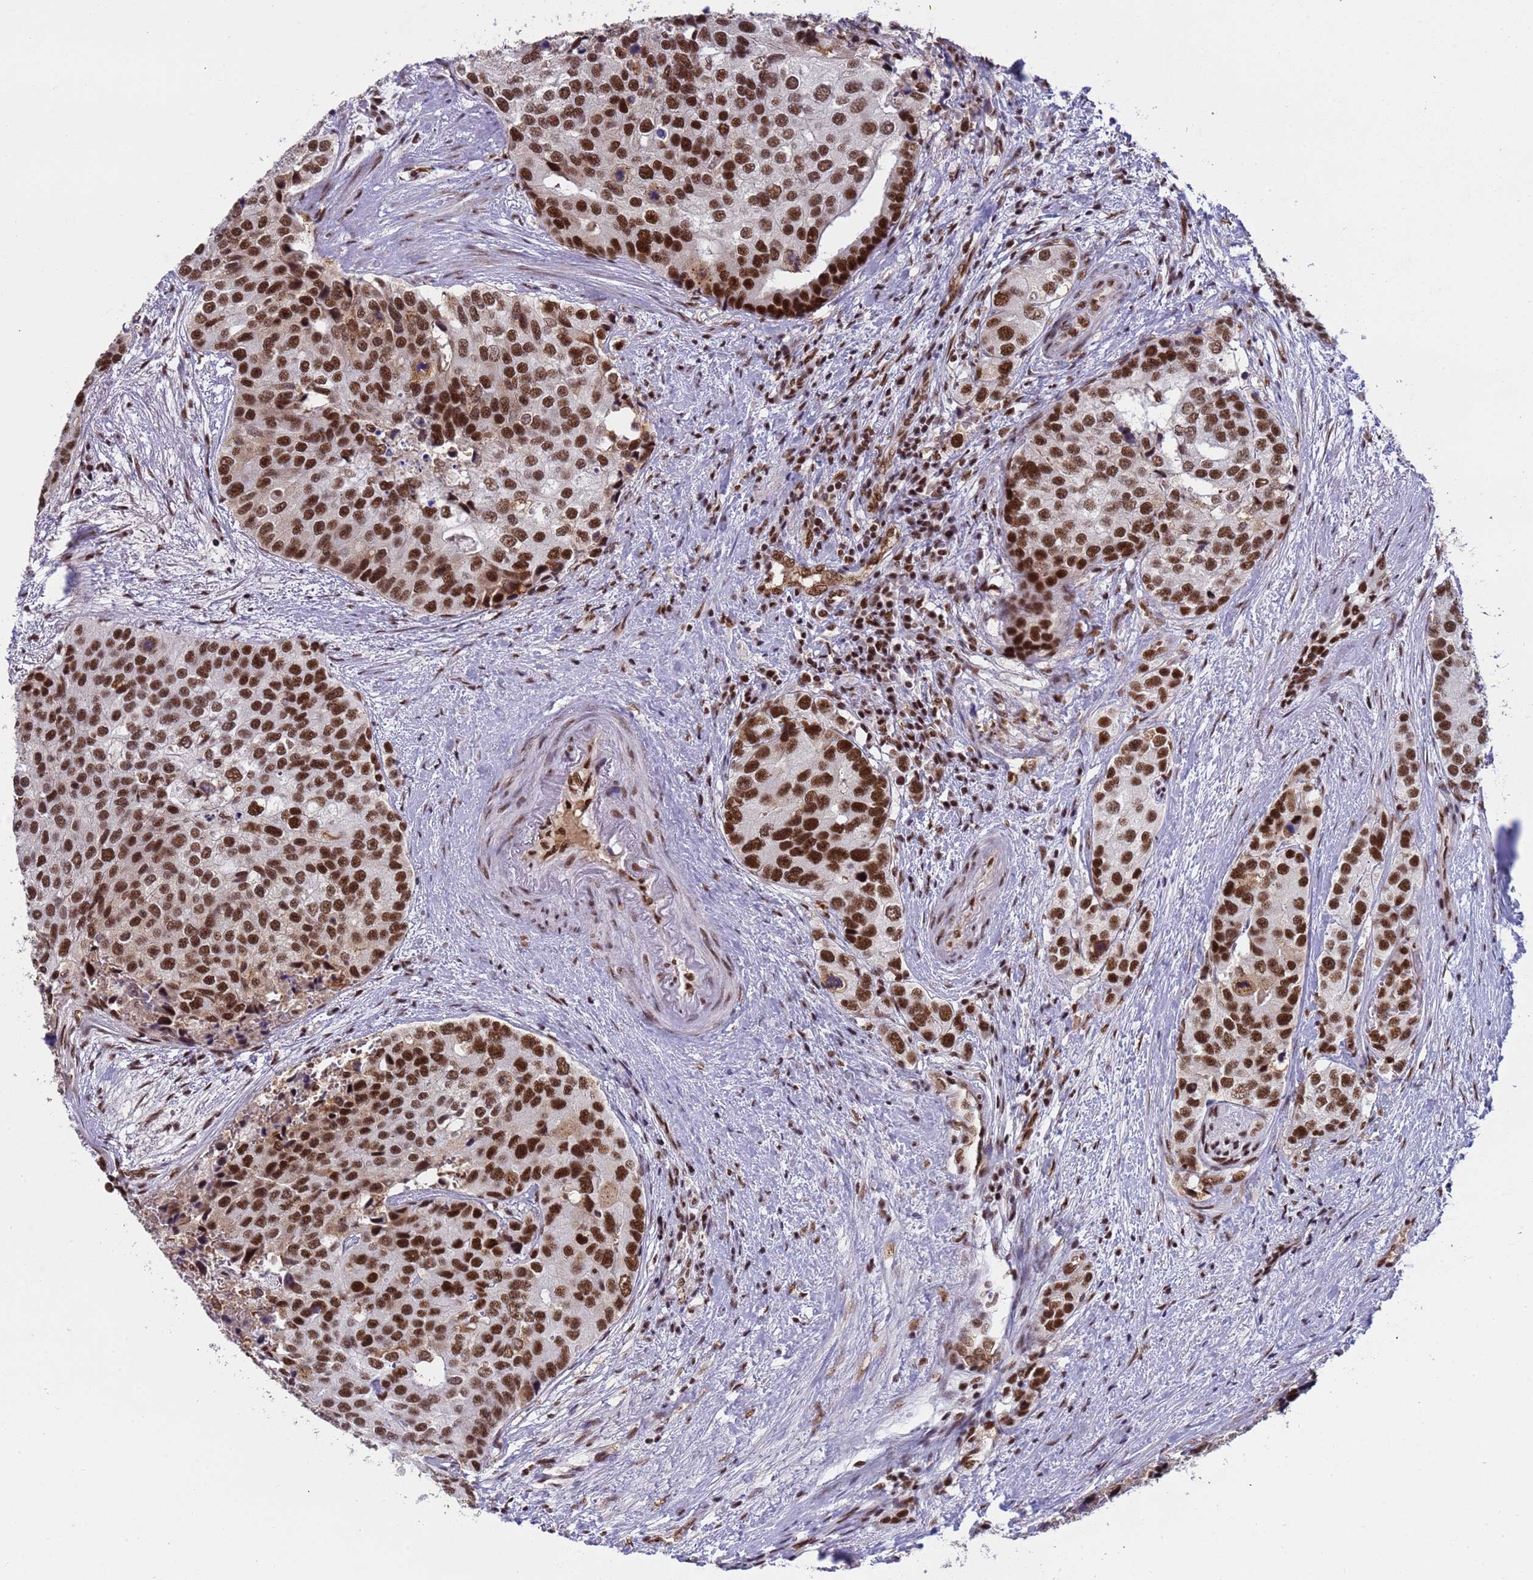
{"staining": {"intensity": "strong", "quantity": ">75%", "location": "nuclear"}, "tissue": "prostate cancer", "cell_type": "Tumor cells", "image_type": "cancer", "snomed": [{"axis": "morphology", "description": "Adenocarcinoma, High grade"}, {"axis": "topography", "description": "Prostate"}], "caption": "The immunohistochemical stain highlights strong nuclear expression in tumor cells of prostate cancer (adenocarcinoma (high-grade)) tissue. Nuclei are stained in blue.", "gene": "SRRT", "patient": {"sex": "male", "age": 62}}